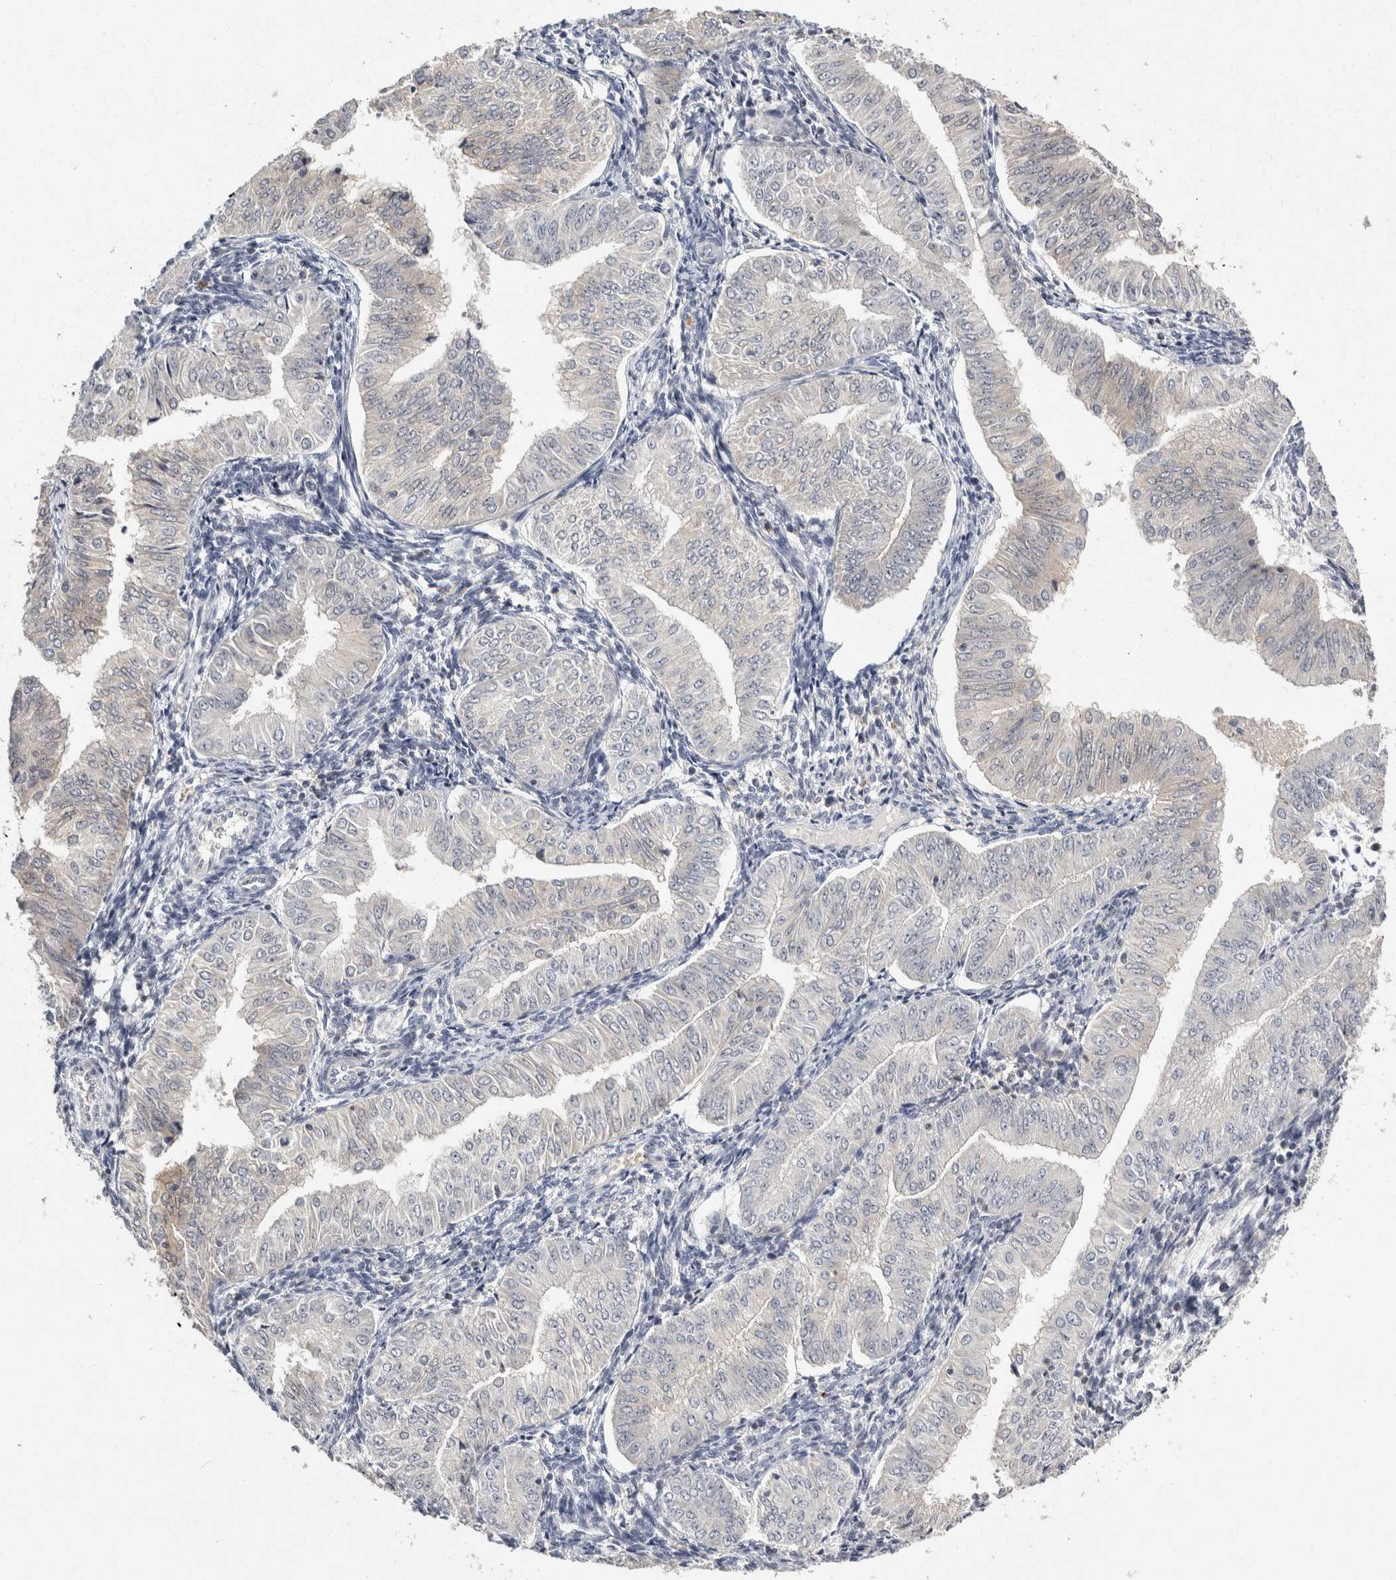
{"staining": {"intensity": "negative", "quantity": "none", "location": "none"}, "tissue": "endometrial cancer", "cell_type": "Tumor cells", "image_type": "cancer", "snomed": [{"axis": "morphology", "description": "Normal tissue, NOS"}, {"axis": "morphology", "description": "Adenocarcinoma, NOS"}, {"axis": "topography", "description": "Endometrium"}], "caption": "Histopathology image shows no protein positivity in tumor cells of endometrial cancer (adenocarcinoma) tissue.", "gene": "ACAT2", "patient": {"sex": "female", "age": 53}}